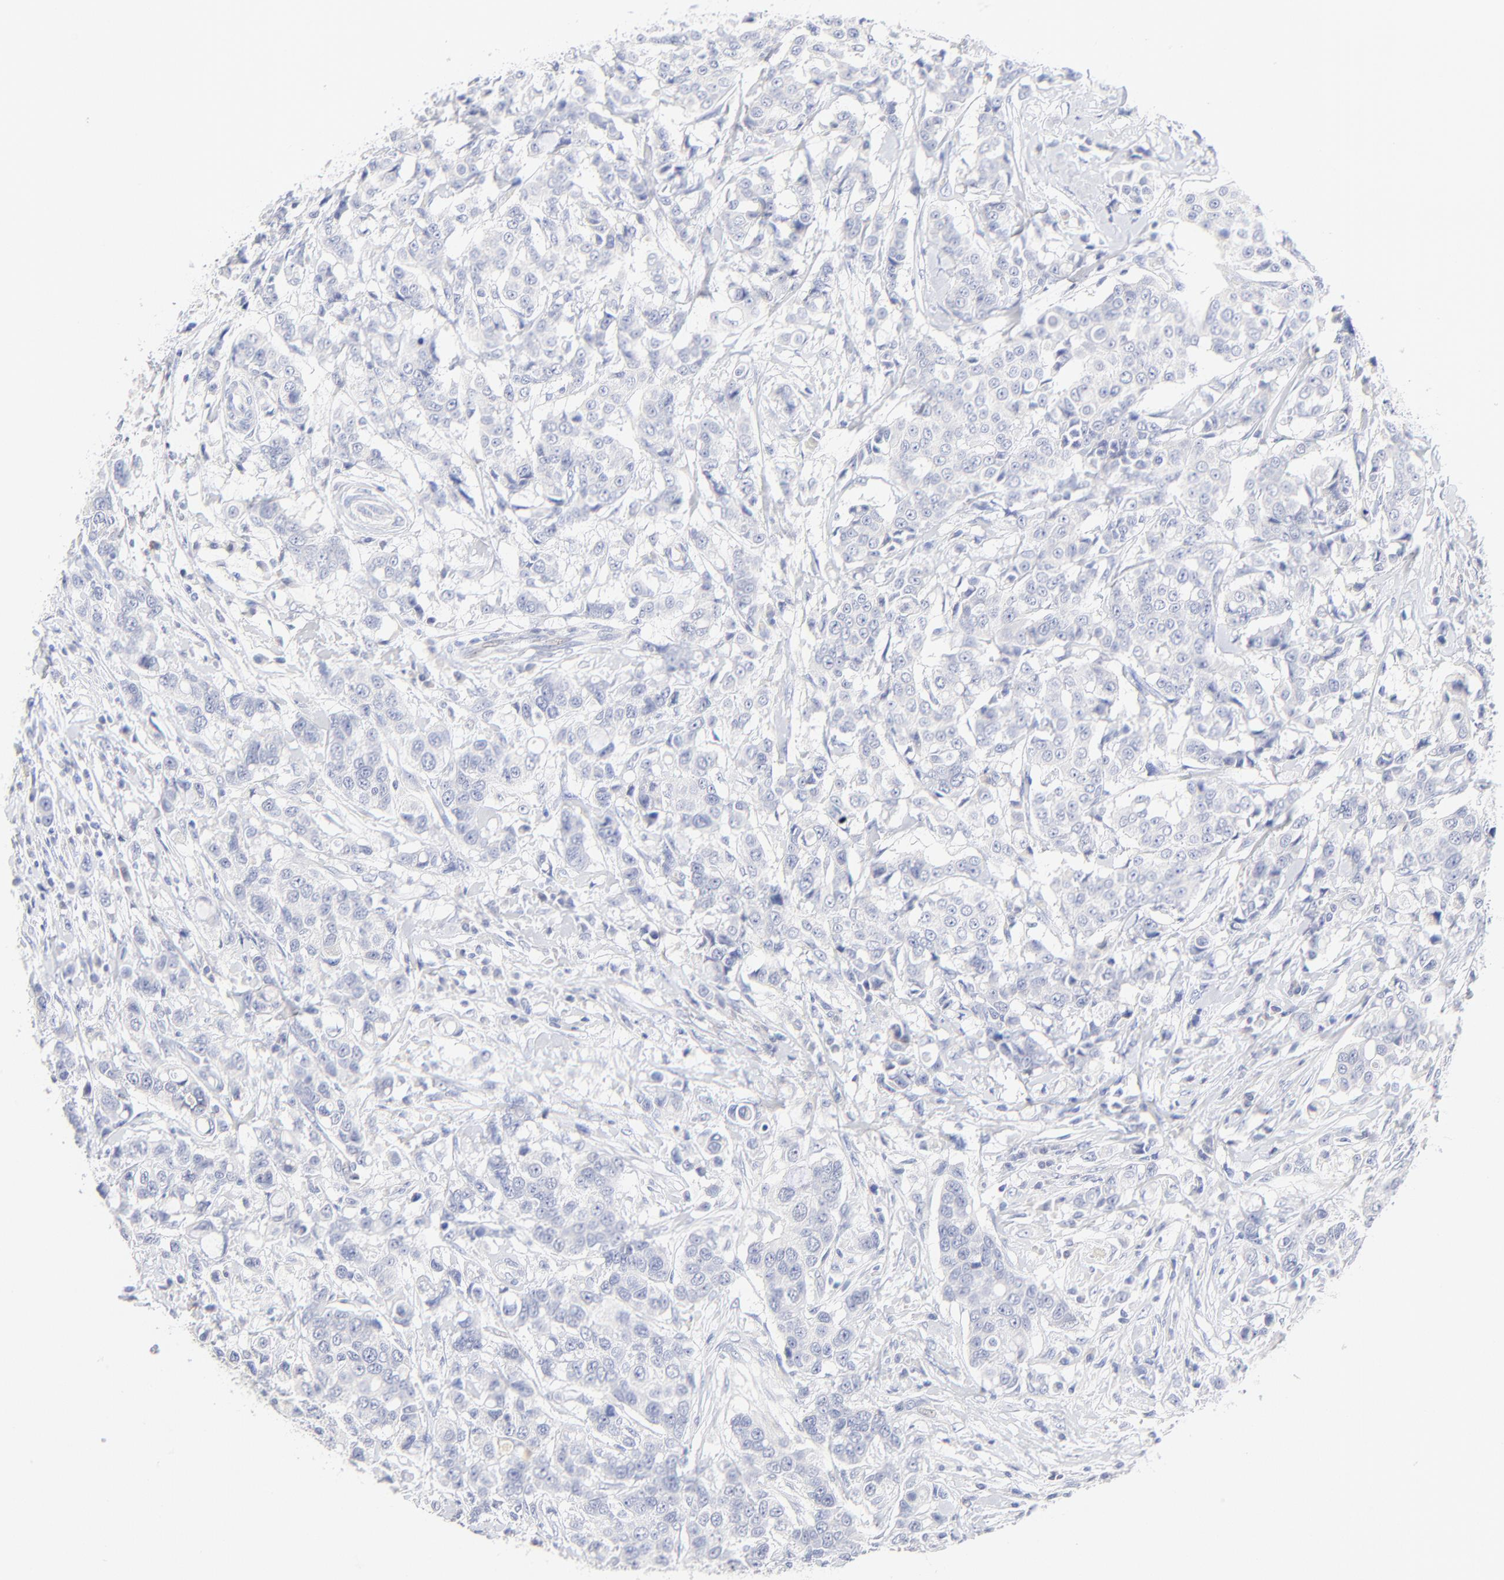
{"staining": {"intensity": "negative", "quantity": "none", "location": "none"}, "tissue": "breast cancer", "cell_type": "Tumor cells", "image_type": "cancer", "snomed": [{"axis": "morphology", "description": "Duct carcinoma"}, {"axis": "topography", "description": "Breast"}], "caption": "Immunohistochemistry micrograph of neoplastic tissue: human breast invasive ductal carcinoma stained with DAB (3,3'-diaminobenzidine) displays no significant protein expression in tumor cells. Nuclei are stained in blue.", "gene": "SULT4A1", "patient": {"sex": "female", "age": 27}}